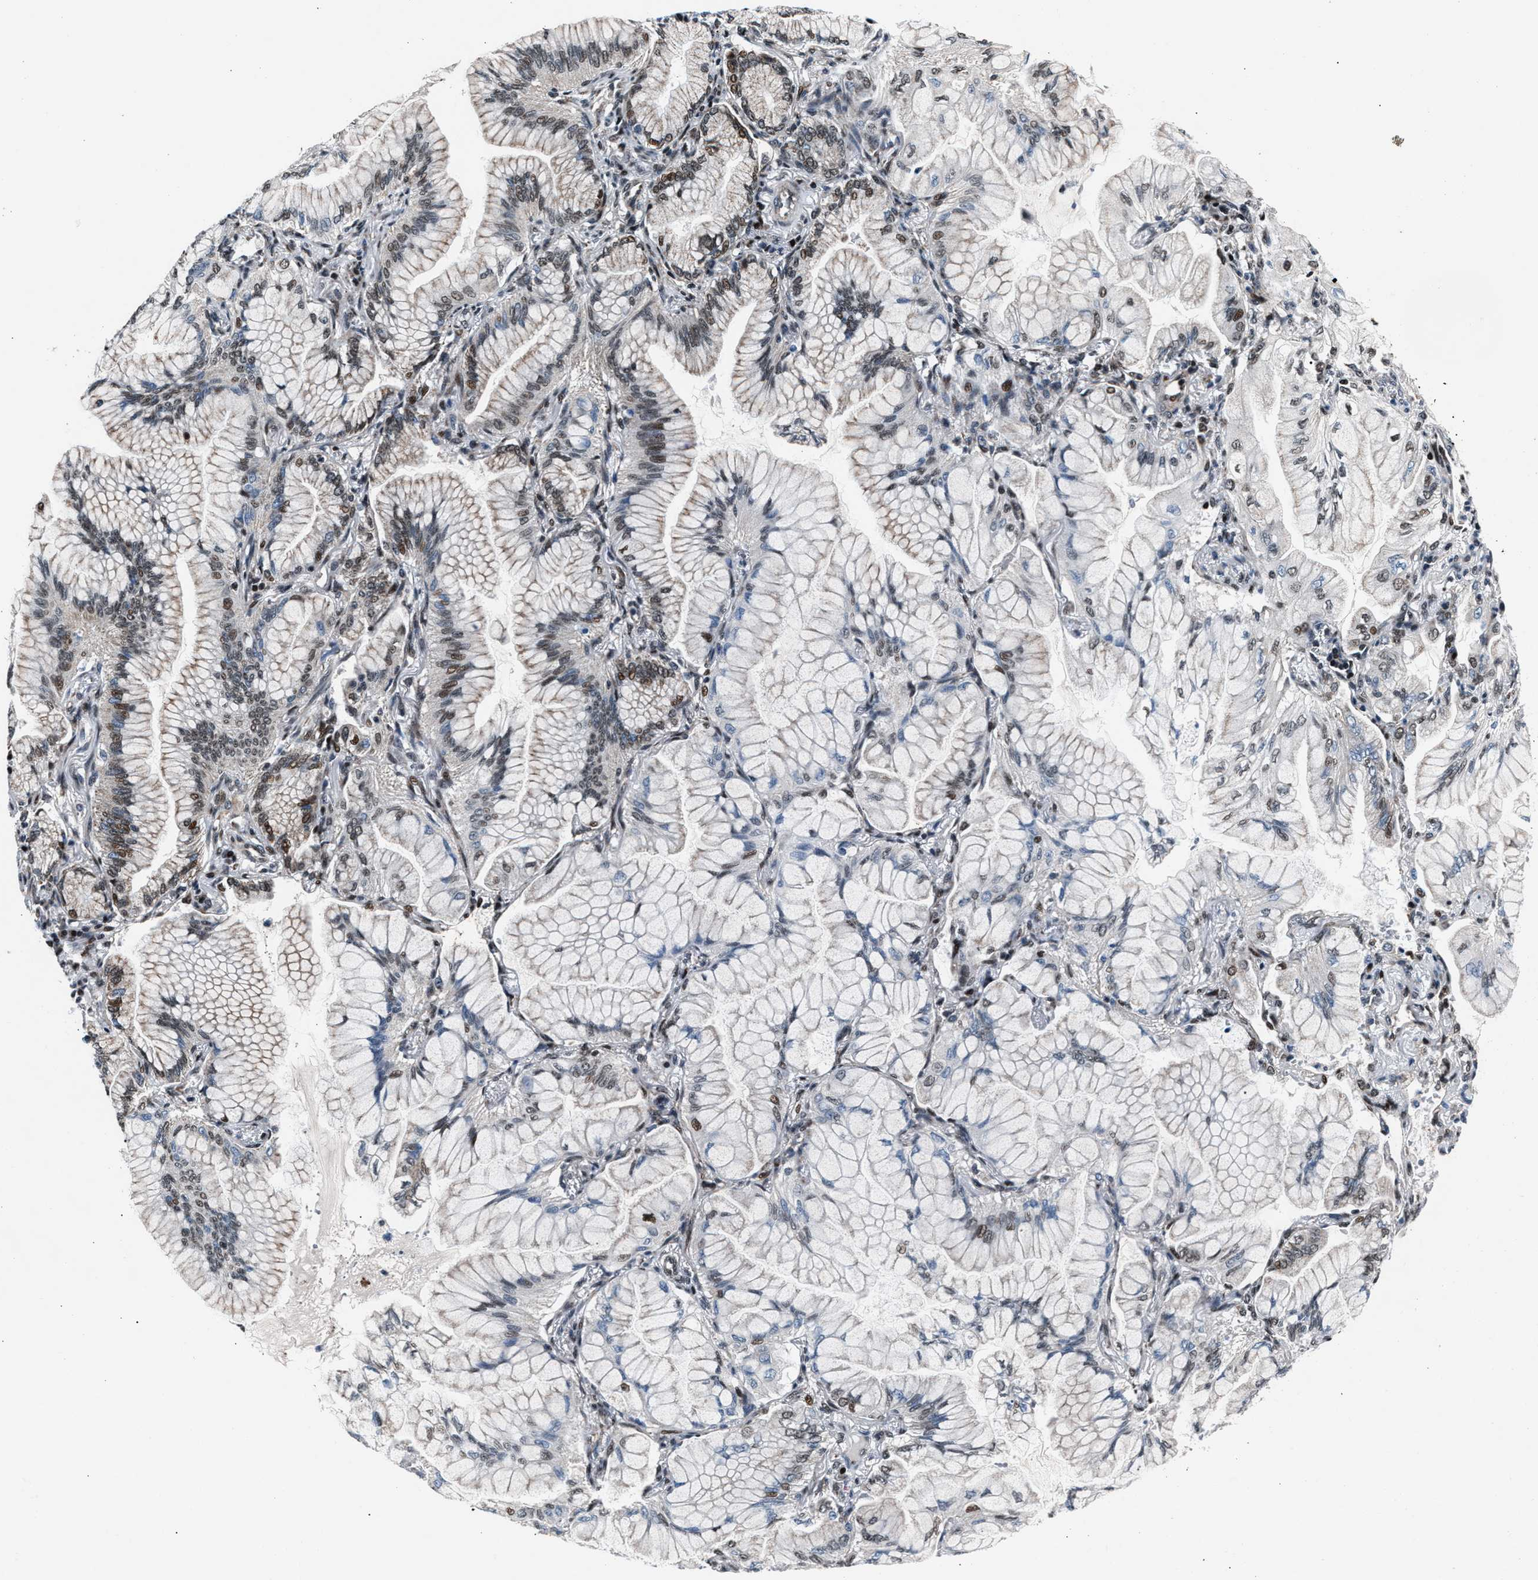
{"staining": {"intensity": "moderate", "quantity": "<25%", "location": "nuclear"}, "tissue": "lung cancer", "cell_type": "Tumor cells", "image_type": "cancer", "snomed": [{"axis": "morphology", "description": "Adenocarcinoma, NOS"}, {"axis": "topography", "description": "Lung"}], "caption": "Immunohistochemical staining of human lung cancer (adenocarcinoma) demonstrates moderate nuclear protein expression in approximately <25% of tumor cells.", "gene": "PRRC2B", "patient": {"sex": "female", "age": 70}}